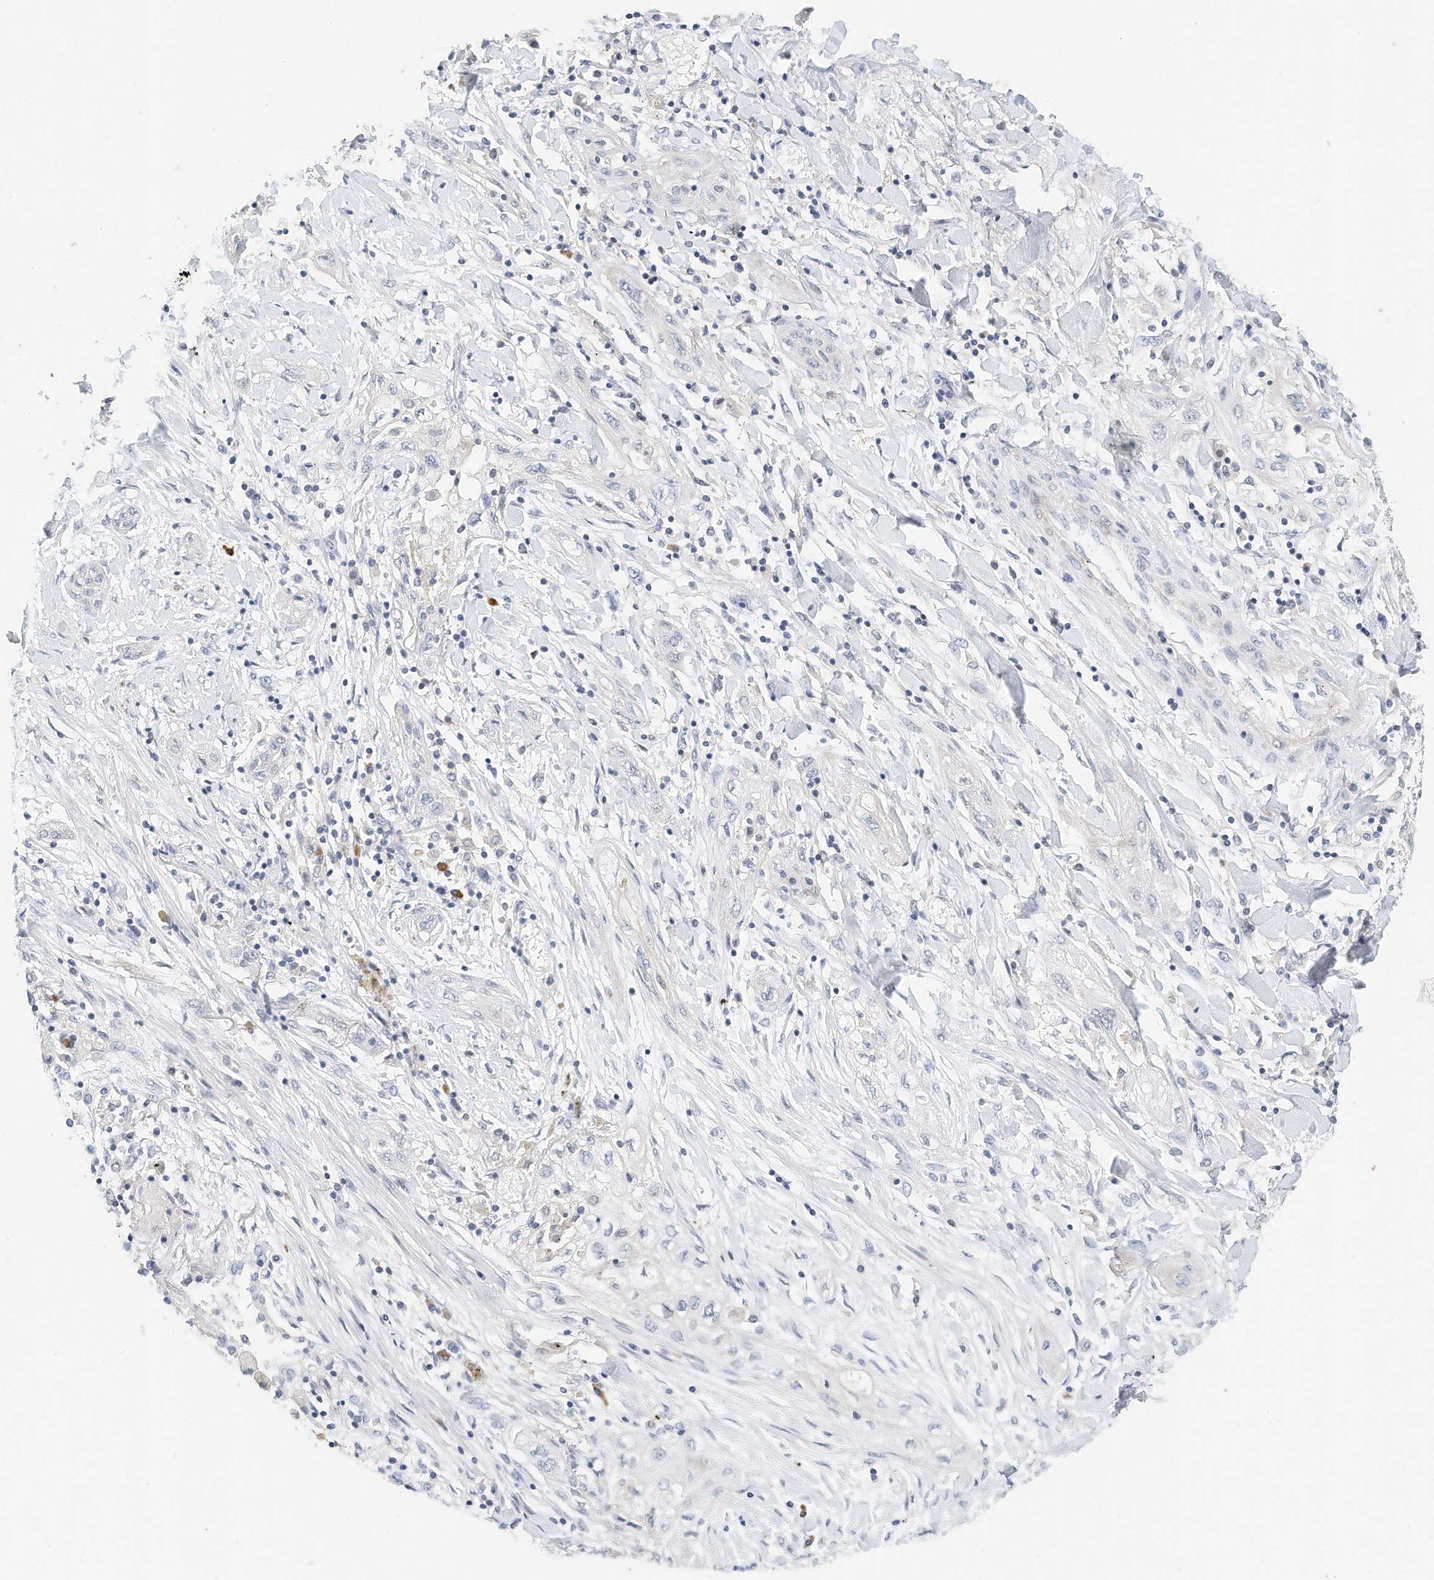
{"staining": {"intensity": "negative", "quantity": "none", "location": "none"}, "tissue": "lung cancer", "cell_type": "Tumor cells", "image_type": "cancer", "snomed": [{"axis": "morphology", "description": "Squamous cell carcinoma, NOS"}, {"axis": "topography", "description": "Lung"}], "caption": "Squamous cell carcinoma (lung) was stained to show a protein in brown. There is no significant expression in tumor cells. Nuclei are stained in blue.", "gene": "MICAL1", "patient": {"sex": "female", "age": 47}}